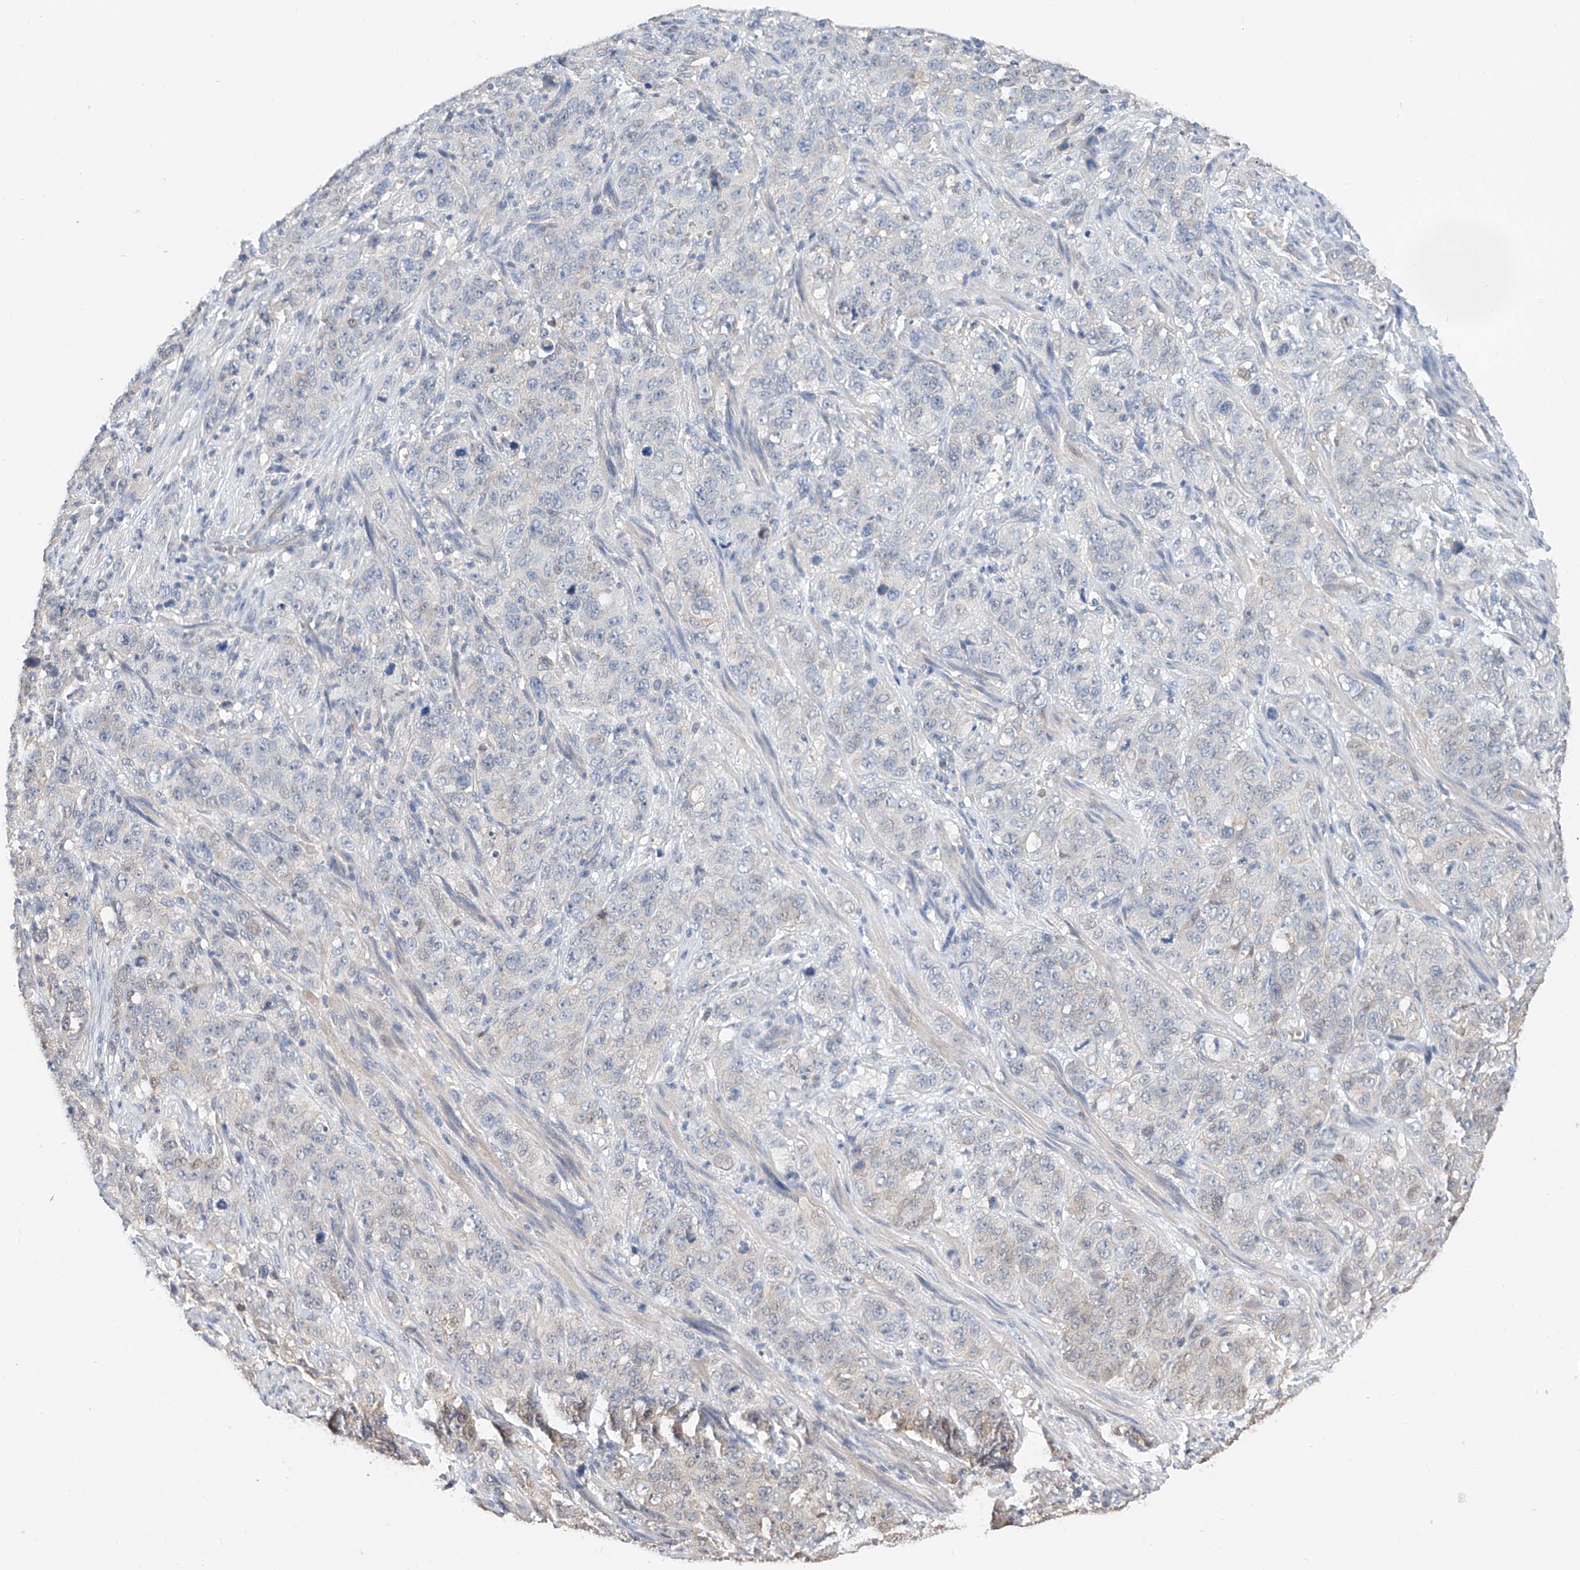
{"staining": {"intensity": "negative", "quantity": "none", "location": "none"}, "tissue": "stomach cancer", "cell_type": "Tumor cells", "image_type": "cancer", "snomed": [{"axis": "morphology", "description": "Adenocarcinoma, NOS"}, {"axis": "topography", "description": "Stomach"}], "caption": "Immunohistochemical staining of human adenocarcinoma (stomach) shows no significant positivity in tumor cells.", "gene": "FUCA2", "patient": {"sex": "male", "age": 48}}